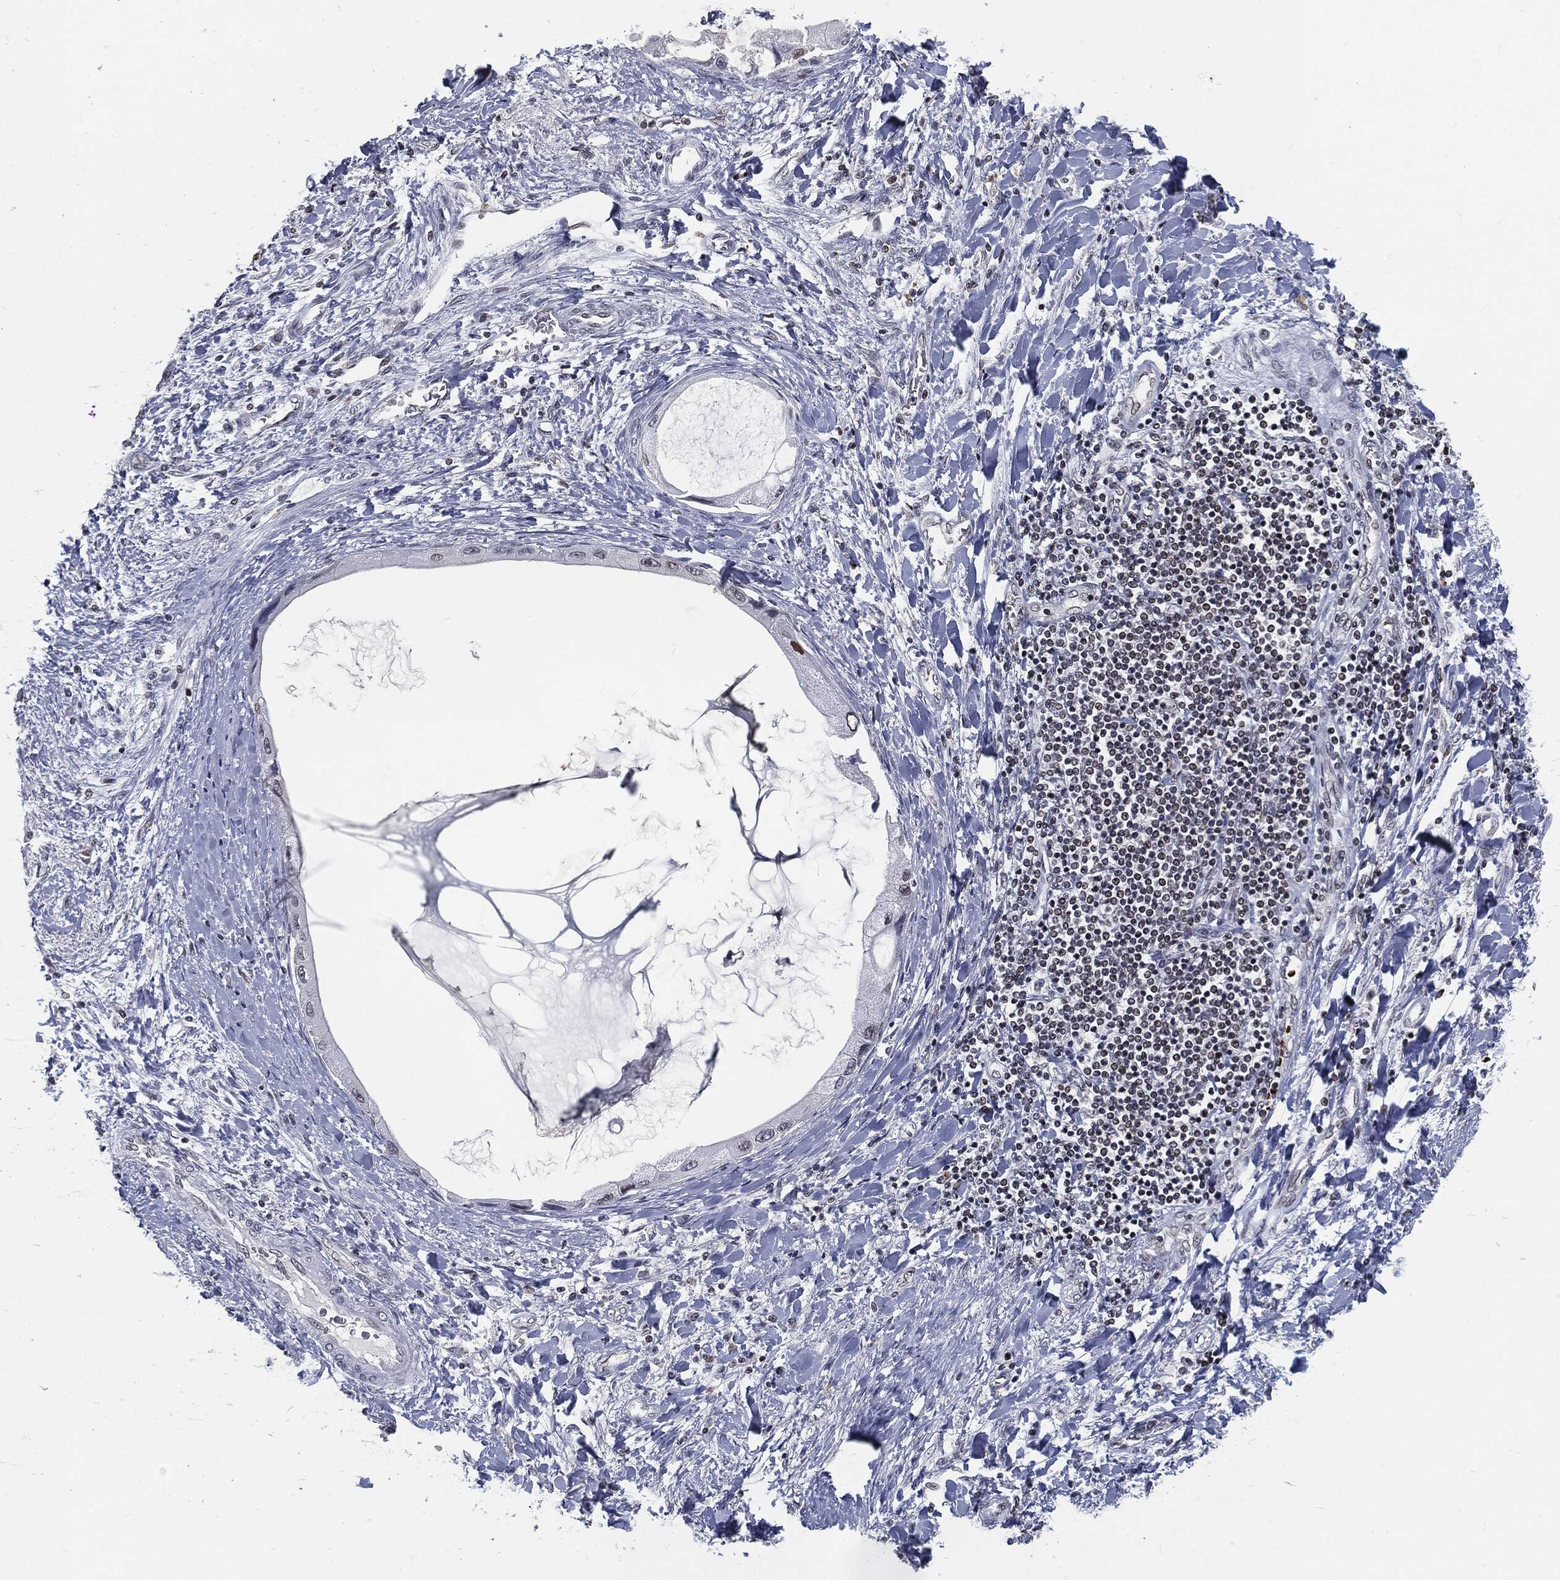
{"staining": {"intensity": "negative", "quantity": "none", "location": "none"}, "tissue": "liver cancer", "cell_type": "Tumor cells", "image_type": "cancer", "snomed": [{"axis": "morphology", "description": "Cholangiocarcinoma"}, {"axis": "topography", "description": "Liver"}], "caption": "IHC of human liver cancer shows no positivity in tumor cells.", "gene": "ANXA1", "patient": {"sex": "male", "age": 50}}